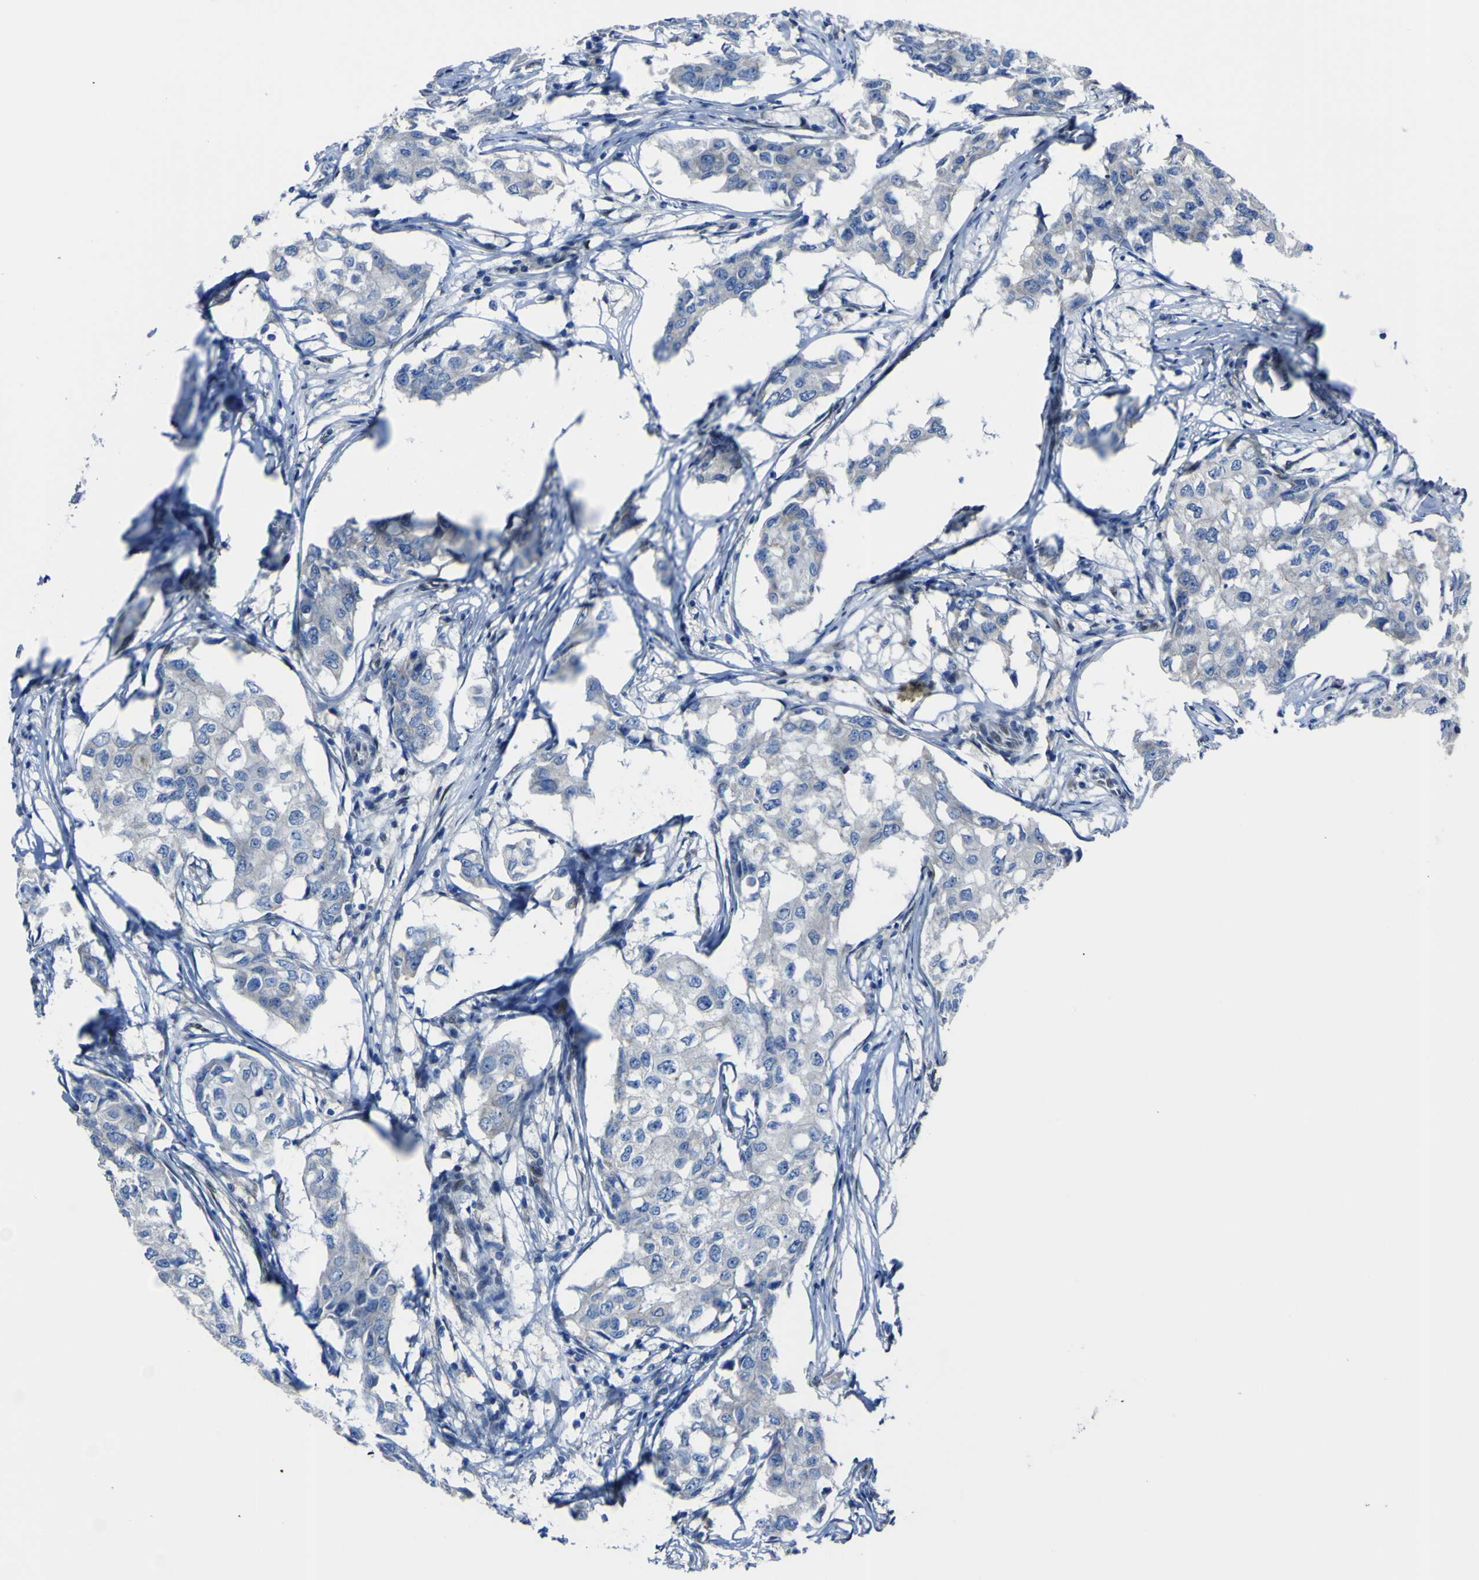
{"staining": {"intensity": "negative", "quantity": "none", "location": "none"}, "tissue": "breast cancer", "cell_type": "Tumor cells", "image_type": "cancer", "snomed": [{"axis": "morphology", "description": "Duct carcinoma"}, {"axis": "topography", "description": "Breast"}], "caption": "Immunohistochemical staining of intraductal carcinoma (breast) demonstrates no significant staining in tumor cells.", "gene": "LRRN1", "patient": {"sex": "female", "age": 27}}